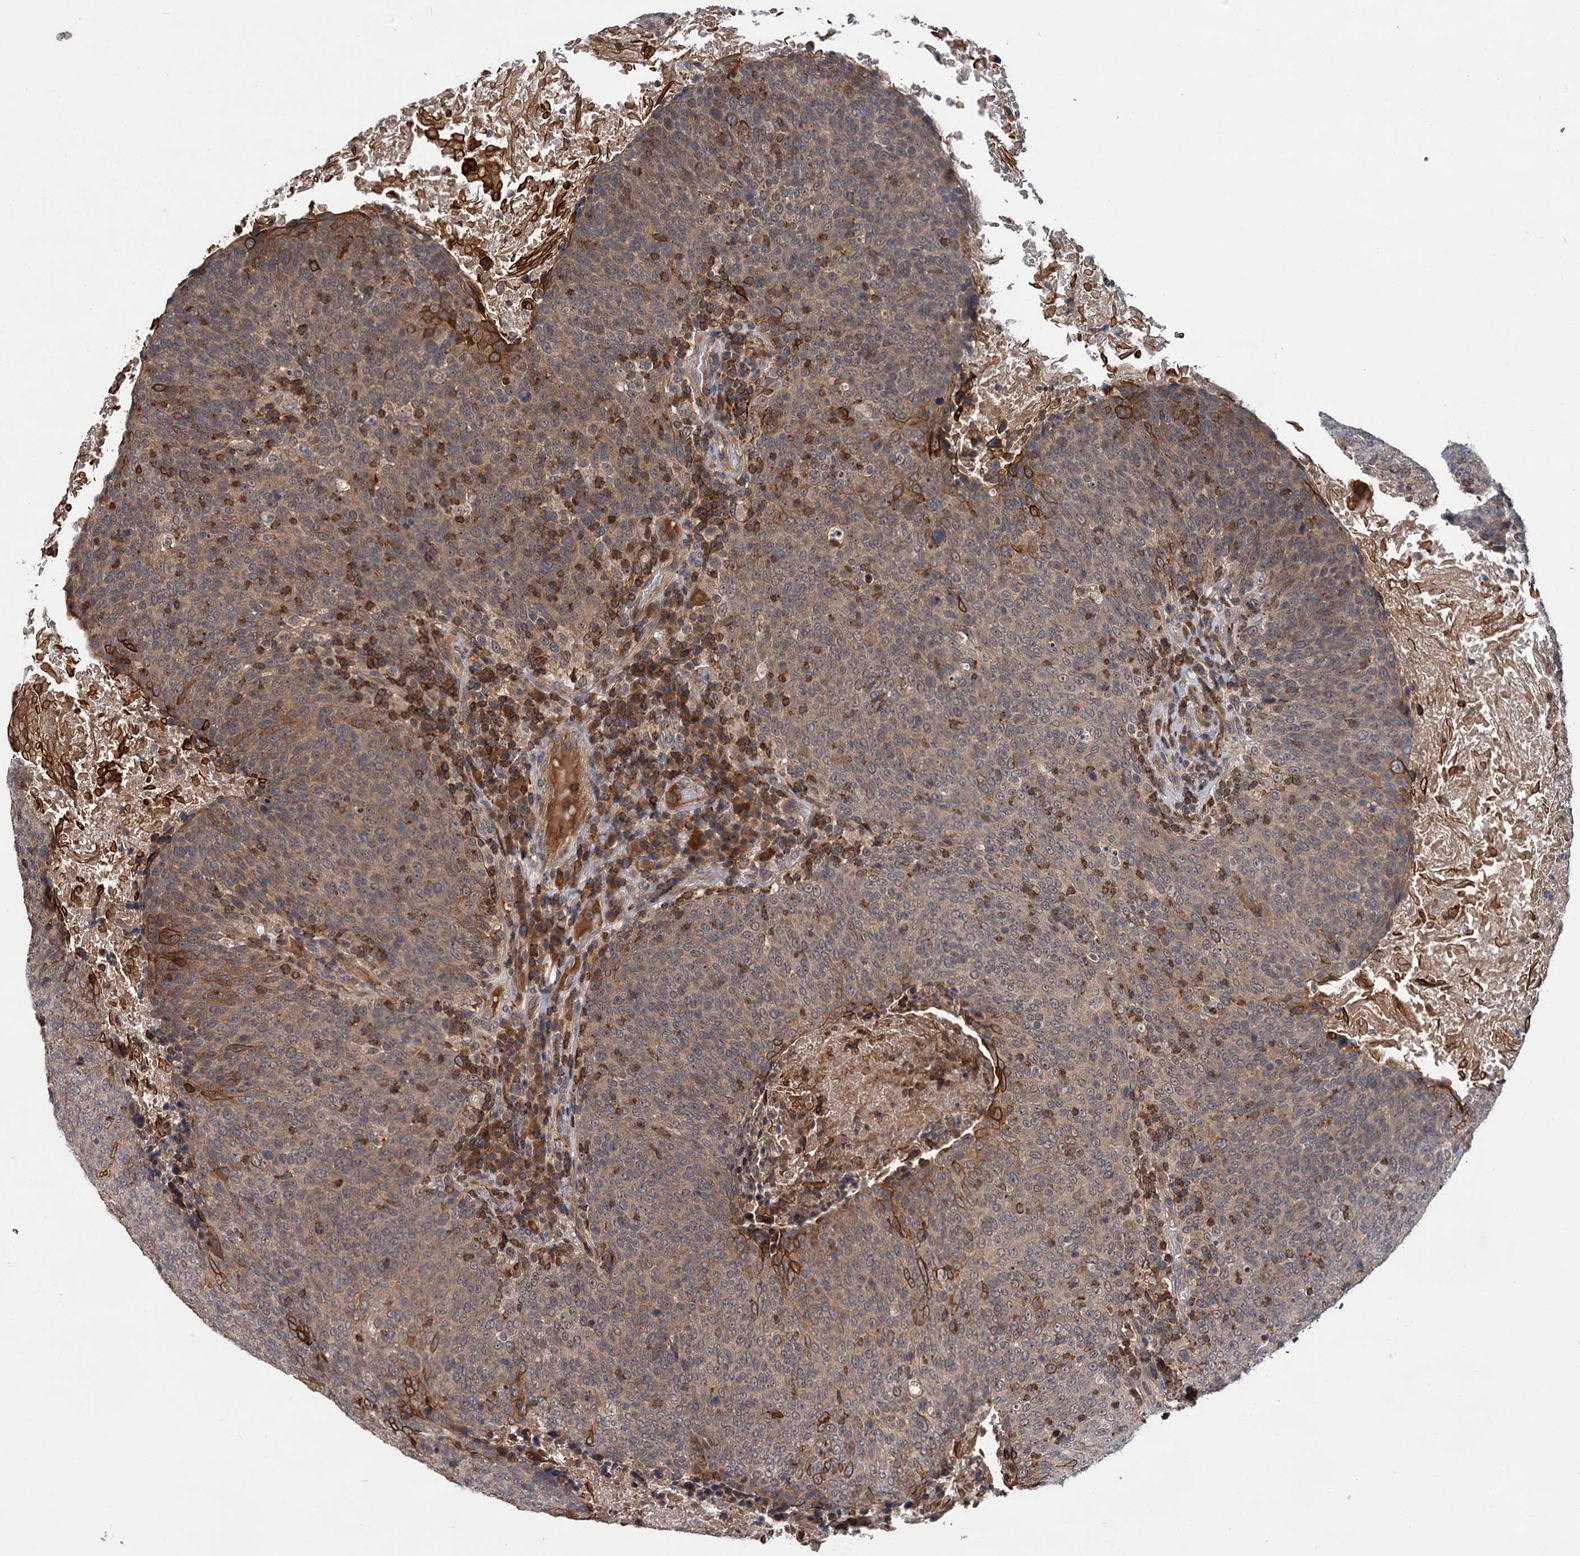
{"staining": {"intensity": "moderate", "quantity": ">75%", "location": "cytoplasmic/membranous"}, "tissue": "head and neck cancer", "cell_type": "Tumor cells", "image_type": "cancer", "snomed": [{"axis": "morphology", "description": "Squamous cell carcinoma, NOS"}, {"axis": "morphology", "description": "Squamous cell carcinoma, metastatic, NOS"}, {"axis": "topography", "description": "Lymph node"}, {"axis": "topography", "description": "Head-Neck"}], "caption": "The immunohistochemical stain shows moderate cytoplasmic/membranous staining in tumor cells of squamous cell carcinoma (head and neck) tissue. (Stains: DAB (3,3'-diaminobenzidine) in brown, nuclei in blue, Microscopy: brightfield microscopy at high magnification).", "gene": "ABLIM1", "patient": {"sex": "male", "age": 62}}